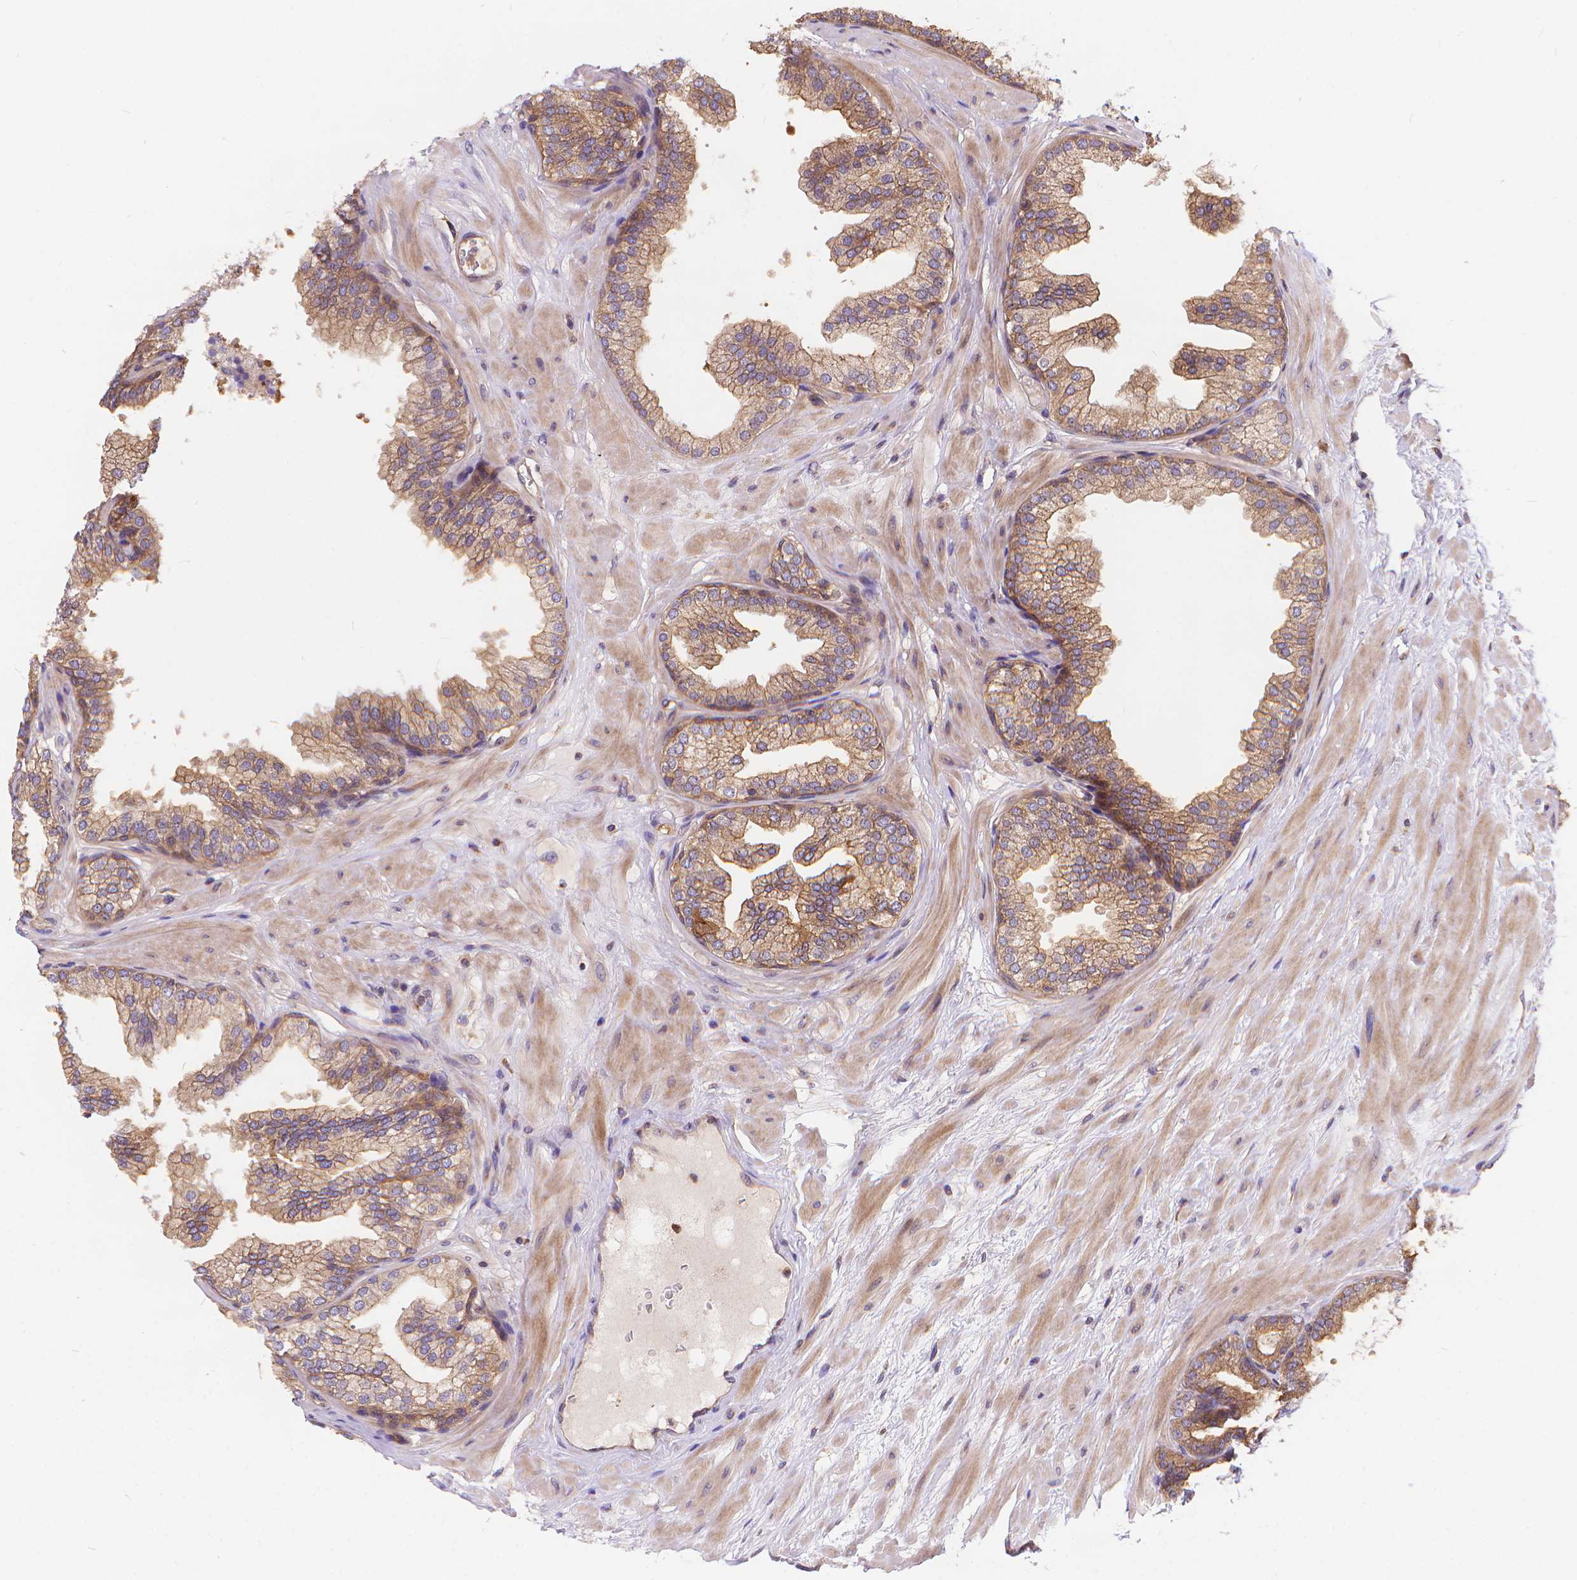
{"staining": {"intensity": "moderate", "quantity": "25%-75%", "location": "cytoplasmic/membranous"}, "tissue": "prostate", "cell_type": "Glandular cells", "image_type": "normal", "snomed": [{"axis": "morphology", "description": "Normal tissue, NOS"}, {"axis": "topography", "description": "Prostate"}], "caption": "This photomicrograph exhibits IHC staining of benign prostate, with medium moderate cytoplasmic/membranous expression in about 25%-75% of glandular cells.", "gene": "ARAP1", "patient": {"sex": "male", "age": 37}}